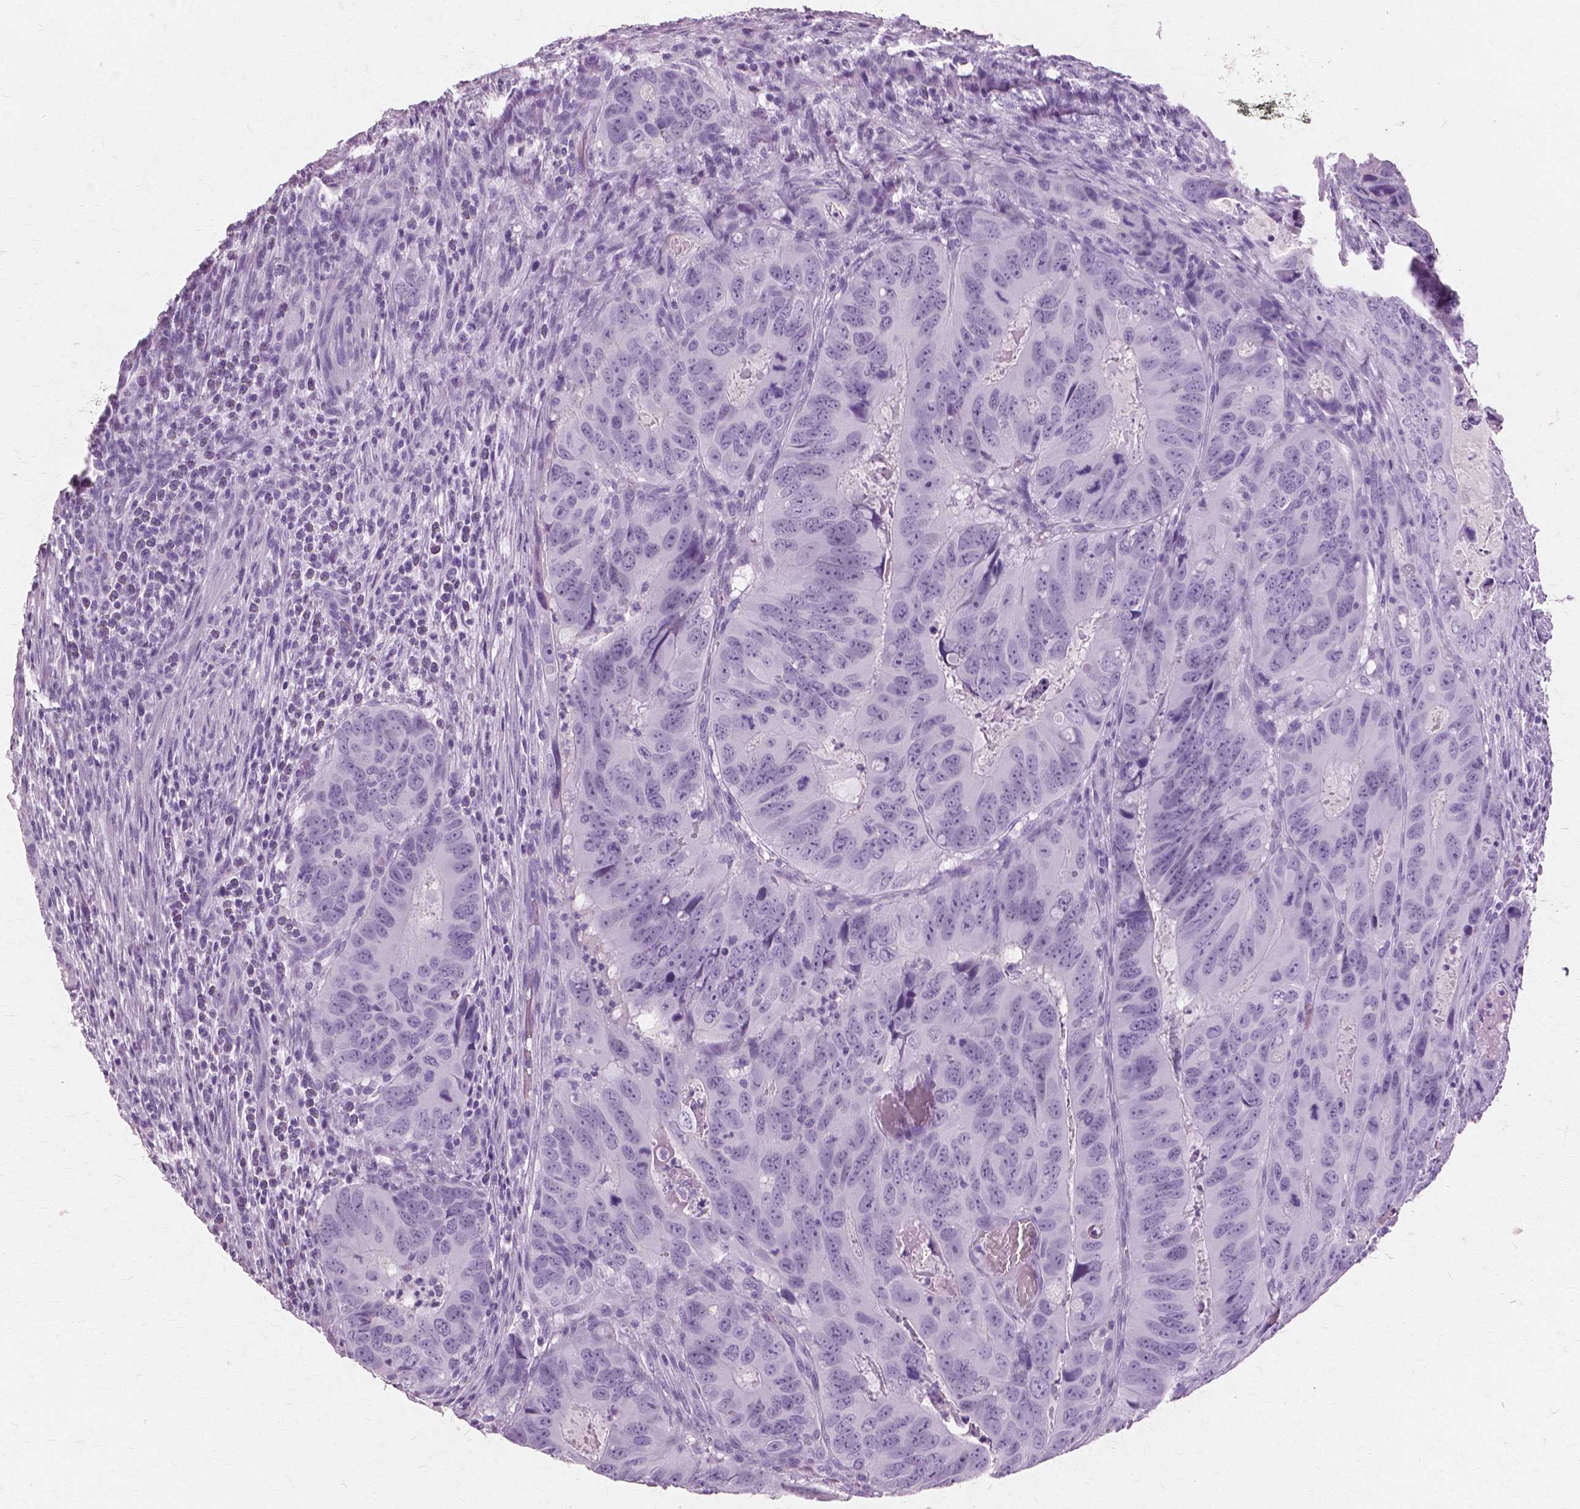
{"staining": {"intensity": "negative", "quantity": "none", "location": "none"}, "tissue": "colorectal cancer", "cell_type": "Tumor cells", "image_type": "cancer", "snomed": [{"axis": "morphology", "description": "Adenocarcinoma, NOS"}, {"axis": "topography", "description": "Colon"}], "caption": "Tumor cells are negative for brown protein staining in colorectal cancer (adenocarcinoma).", "gene": "SFTPD", "patient": {"sex": "male", "age": 79}}